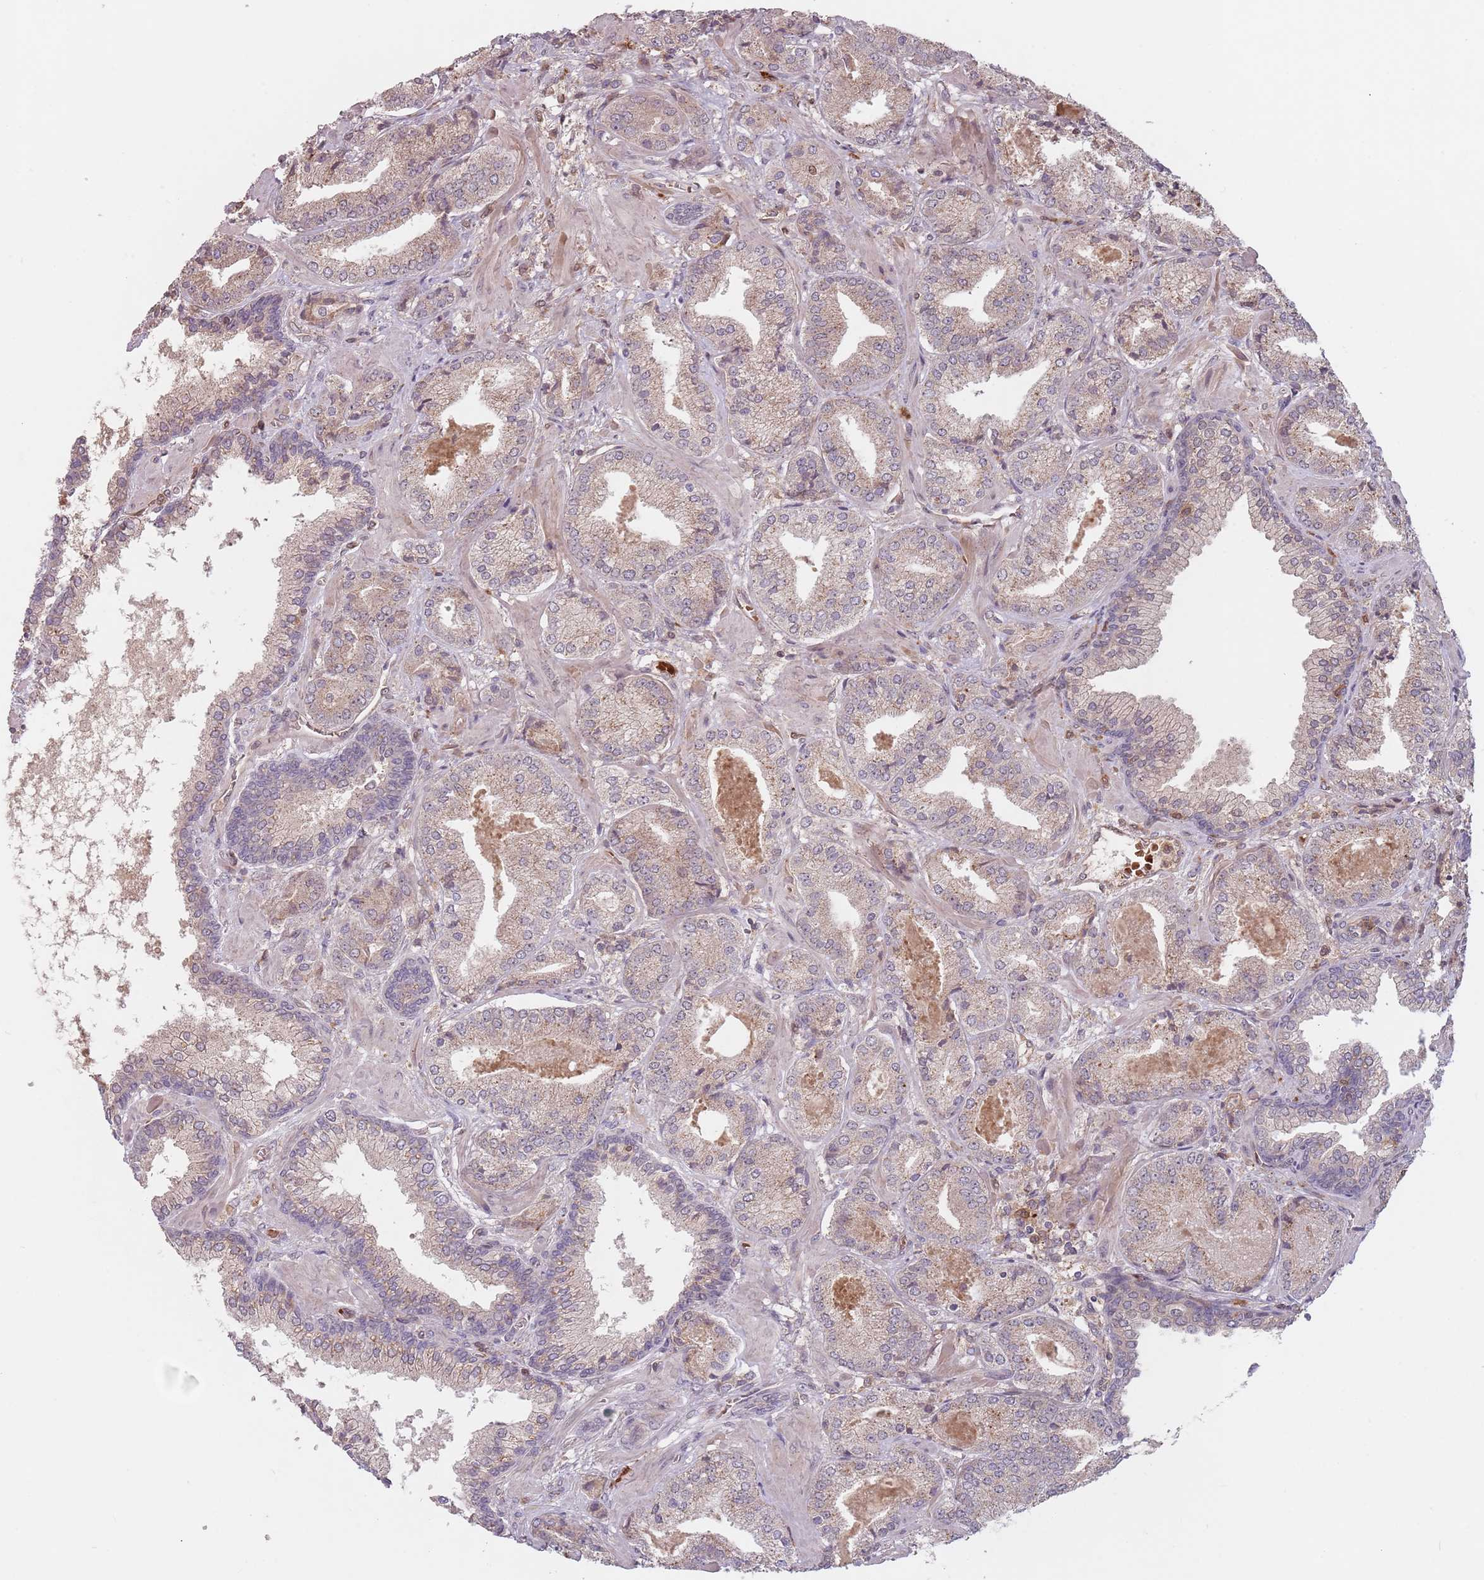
{"staining": {"intensity": "negative", "quantity": "none", "location": "none"}, "tissue": "prostate cancer", "cell_type": "Tumor cells", "image_type": "cancer", "snomed": [{"axis": "morphology", "description": "Adenocarcinoma, High grade"}, {"axis": "topography", "description": "Prostate"}], "caption": "The histopathology image demonstrates no staining of tumor cells in prostate cancer (adenocarcinoma (high-grade)). (Immunohistochemistry (ihc), brightfield microscopy, high magnification).", "gene": "GPR180", "patient": {"sex": "male", "age": 63}}